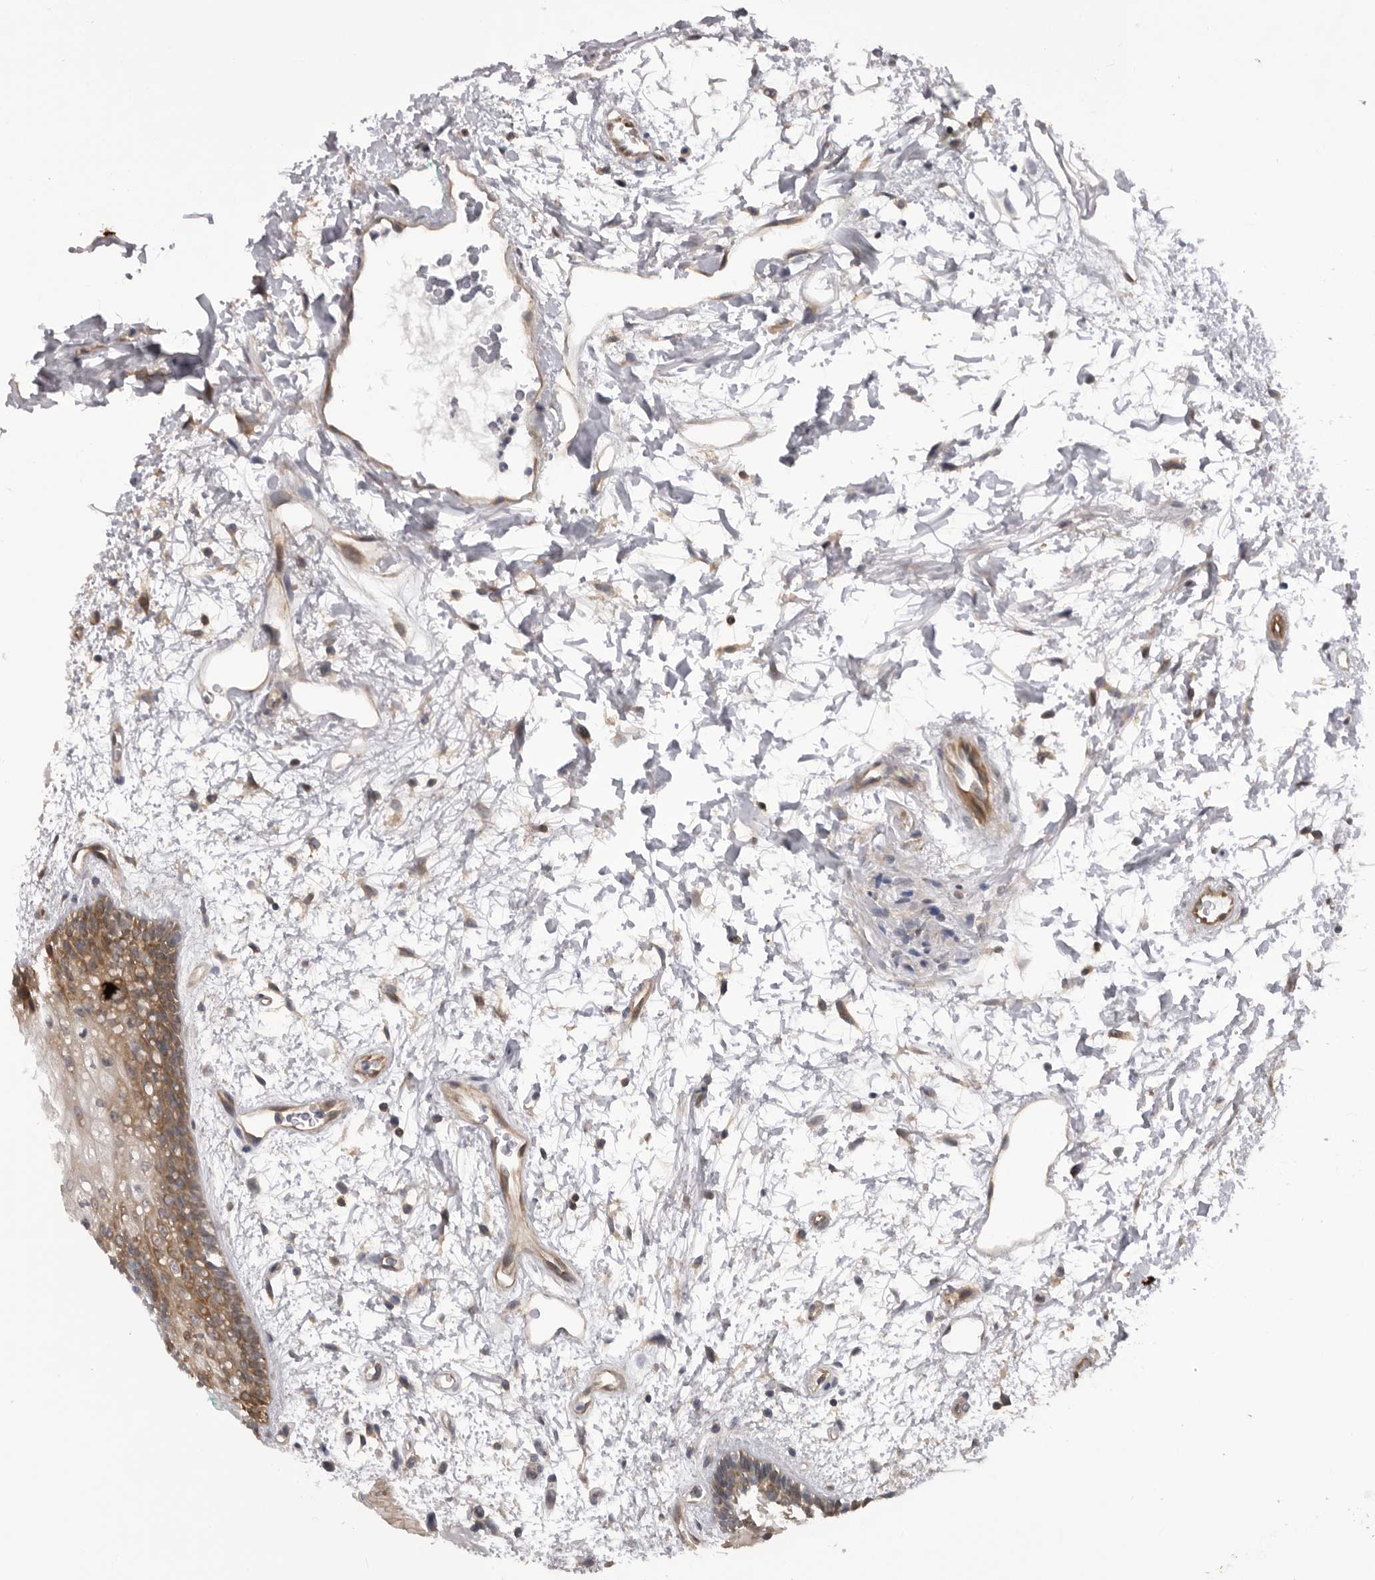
{"staining": {"intensity": "moderate", "quantity": ">75%", "location": "cytoplasmic/membranous"}, "tissue": "oral mucosa", "cell_type": "Squamous epithelial cells", "image_type": "normal", "snomed": [{"axis": "morphology", "description": "Normal tissue, NOS"}, {"axis": "topography", "description": "Skeletal muscle"}, {"axis": "topography", "description": "Oral tissue"}, {"axis": "topography", "description": "Peripheral nerve tissue"}], "caption": "Immunohistochemistry (IHC) micrograph of unremarkable human oral mucosa stained for a protein (brown), which displays medium levels of moderate cytoplasmic/membranous expression in about >75% of squamous epithelial cells.", "gene": "RAB3GAP2", "patient": {"sex": "female", "age": 84}}